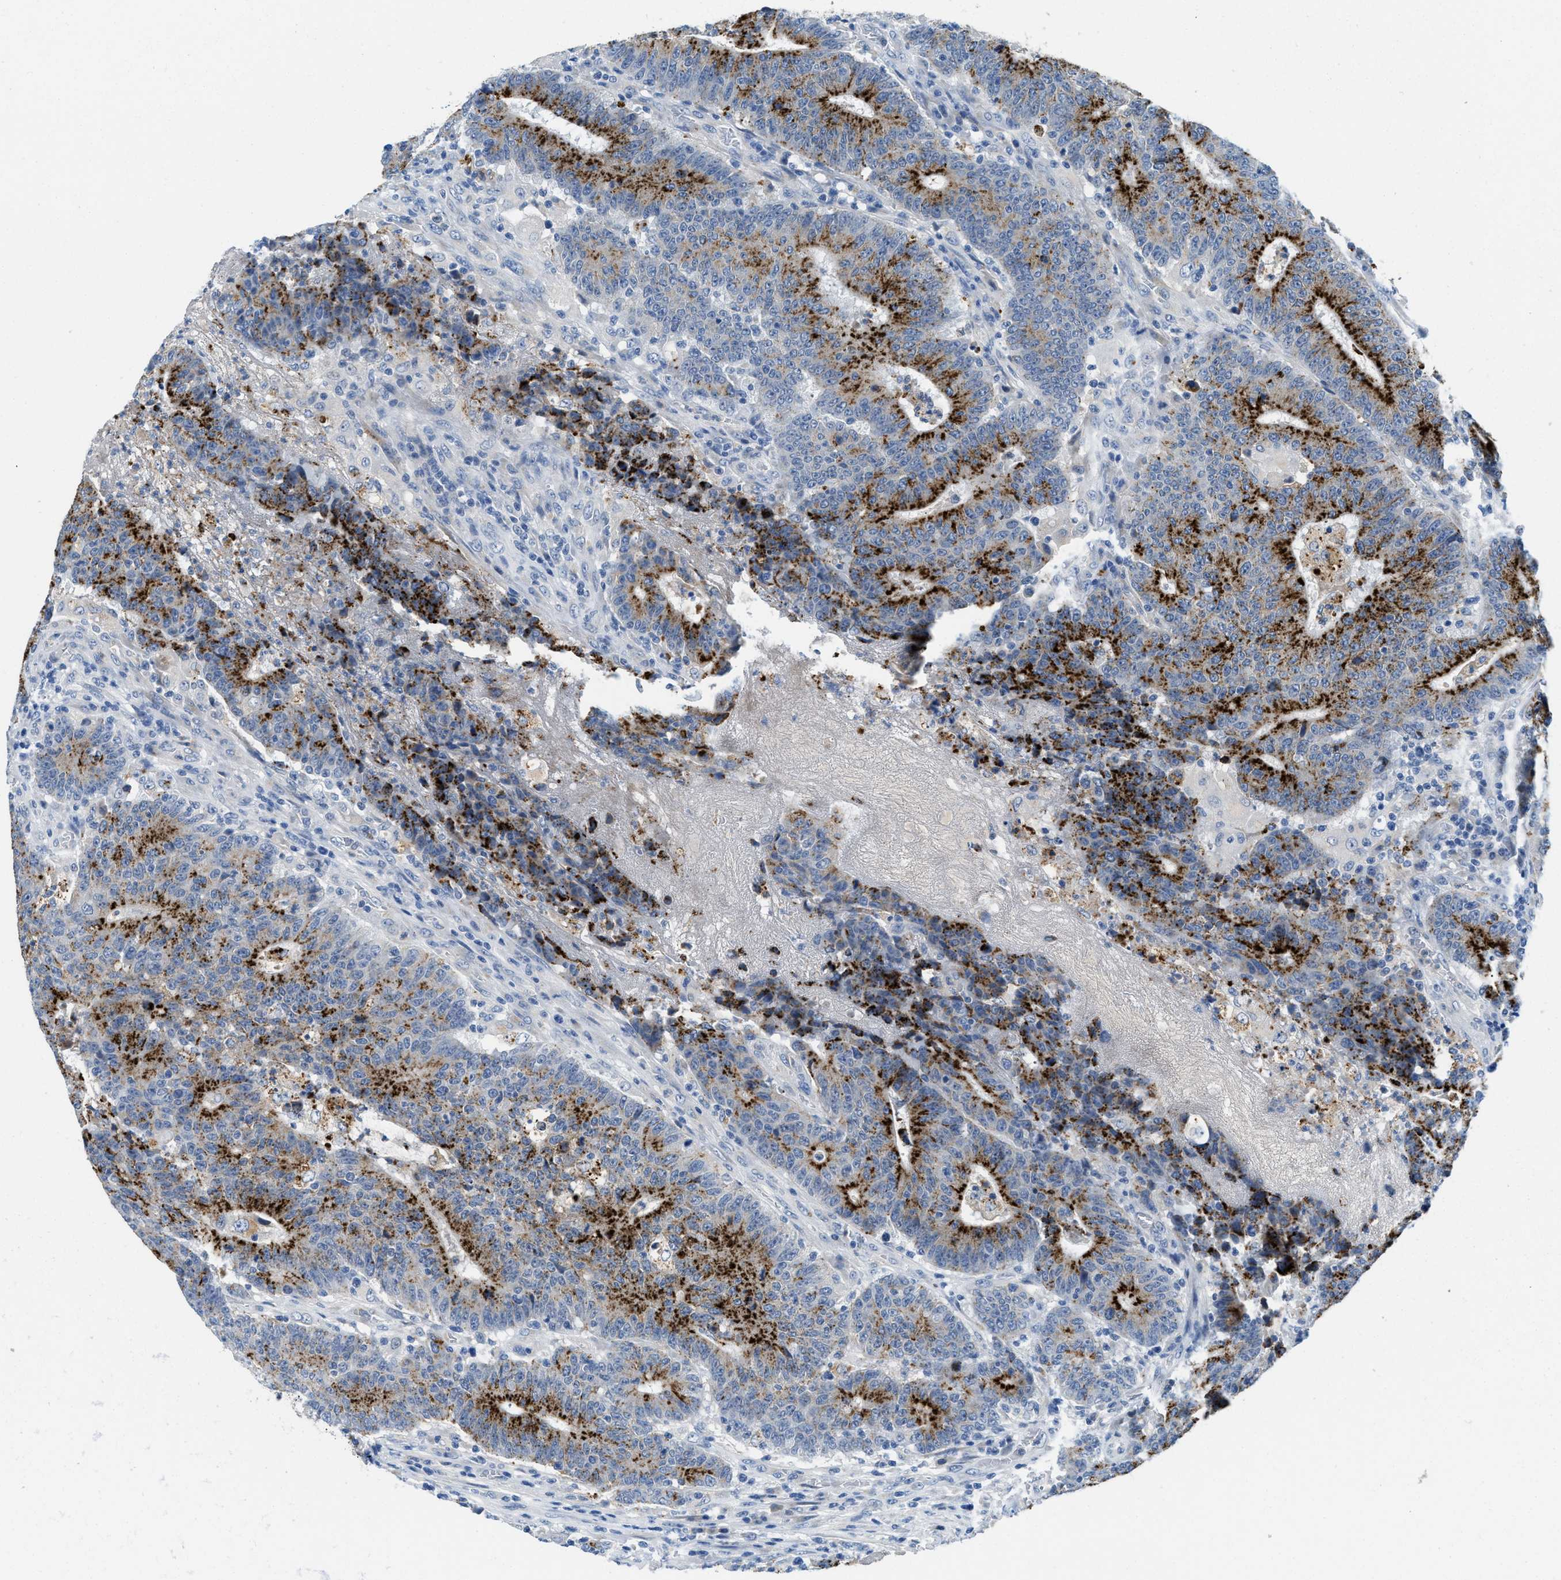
{"staining": {"intensity": "strong", "quantity": "25%-75%", "location": "cytoplasmic/membranous"}, "tissue": "colorectal cancer", "cell_type": "Tumor cells", "image_type": "cancer", "snomed": [{"axis": "morphology", "description": "Normal tissue, NOS"}, {"axis": "morphology", "description": "Adenocarcinoma, NOS"}, {"axis": "topography", "description": "Colon"}], "caption": "Human colorectal adenocarcinoma stained with a protein marker exhibits strong staining in tumor cells.", "gene": "TSPAN3", "patient": {"sex": "female", "age": 75}}